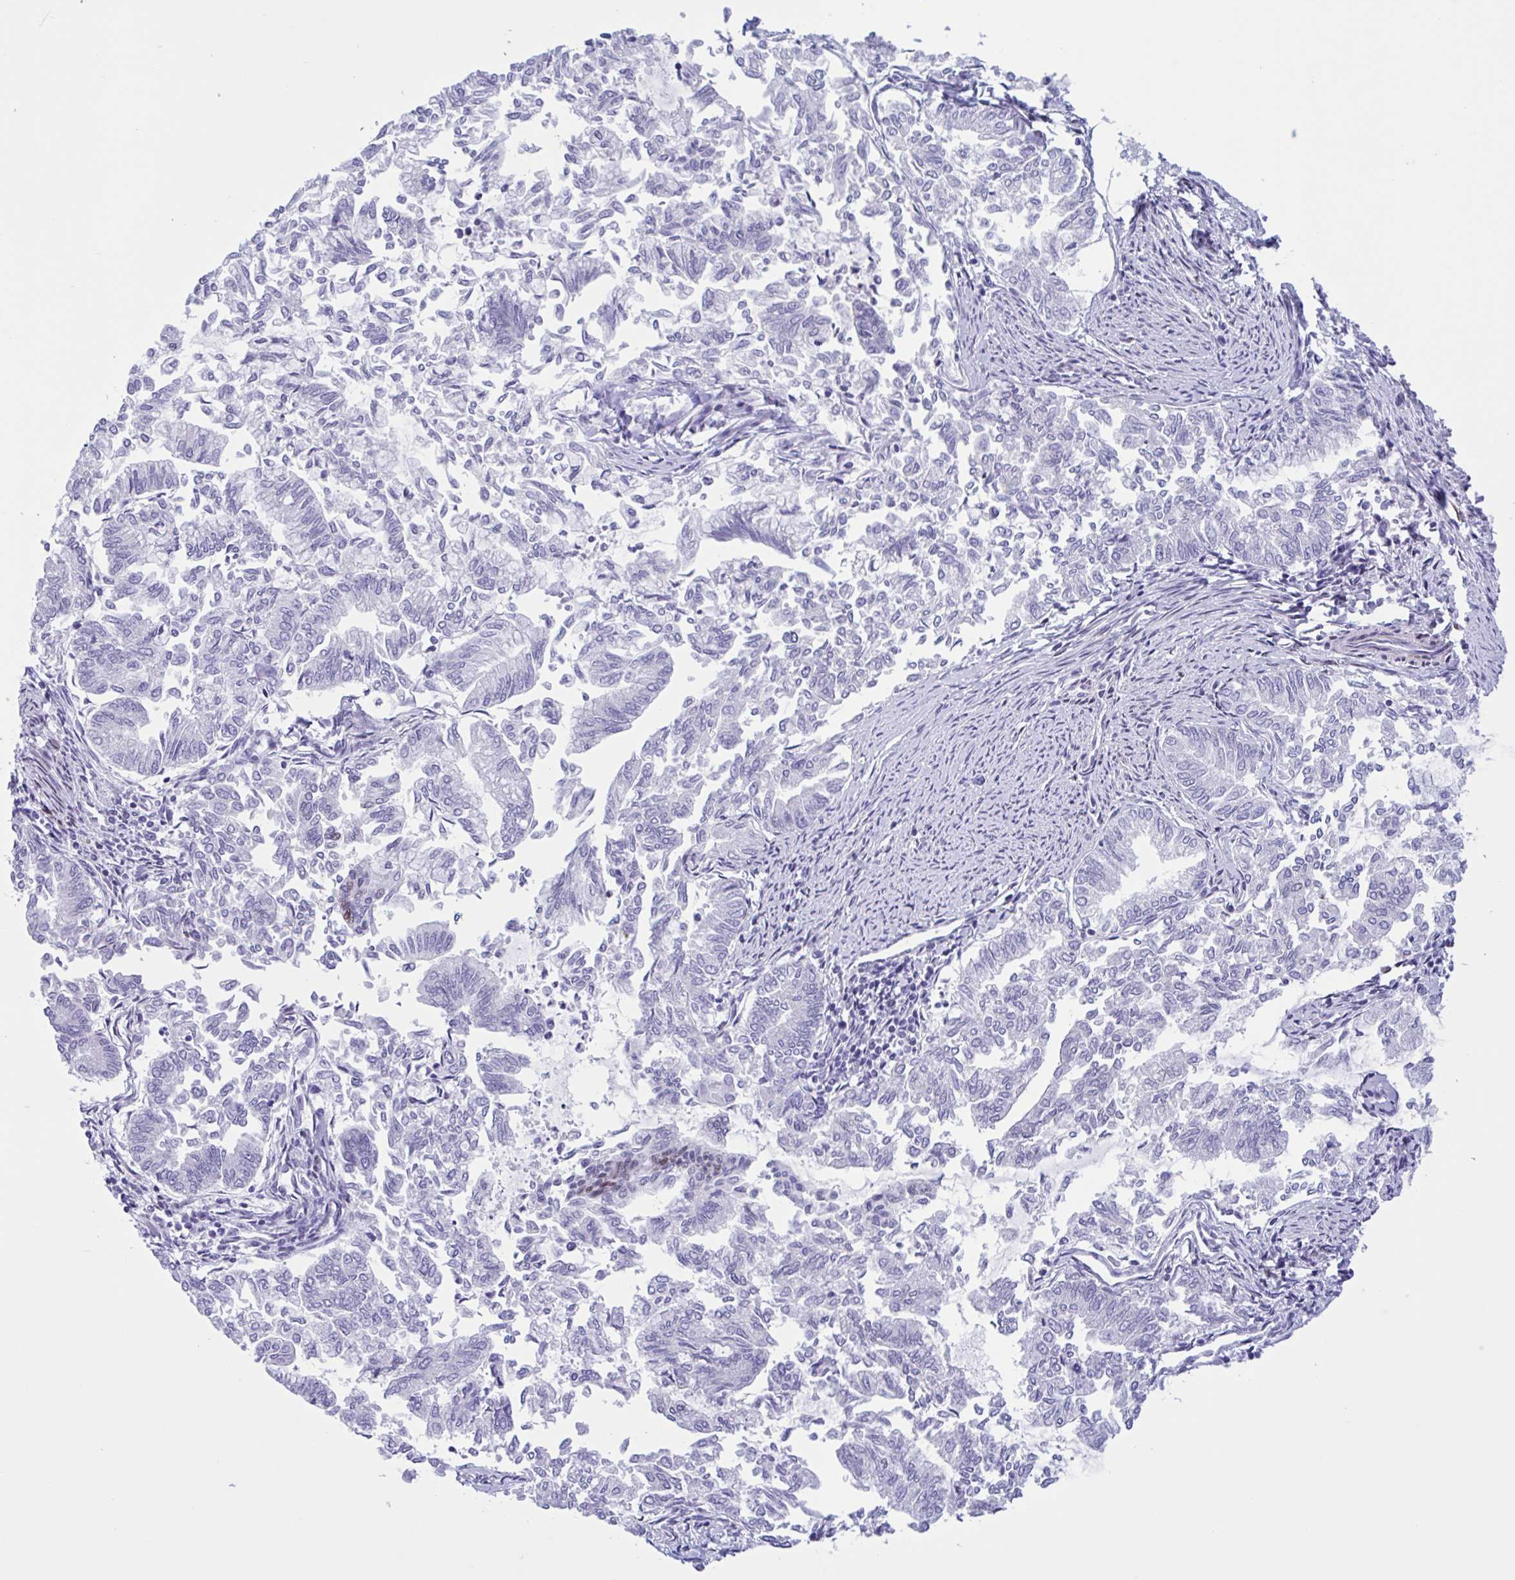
{"staining": {"intensity": "negative", "quantity": "none", "location": "none"}, "tissue": "endometrial cancer", "cell_type": "Tumor cells", "image_type": "cancer", "snomed": [{"axis": "morphology", "description": "Adenocarcinoma, NOS"}, {"axis": "topography", "description": "Endometrium"}], "caption": "A high-resolution micrograph shows immunohistochemistry staining of endometrial adenocarcinoma, which demonstrates no significant staining in tumor cells. Brightfield microscopy of IHC stained with DAB (brown) and hematoxylin (blue), captured at high magnification.", "gene": "AHCYL2", "patient": {"sex": "female", "age": 79}}